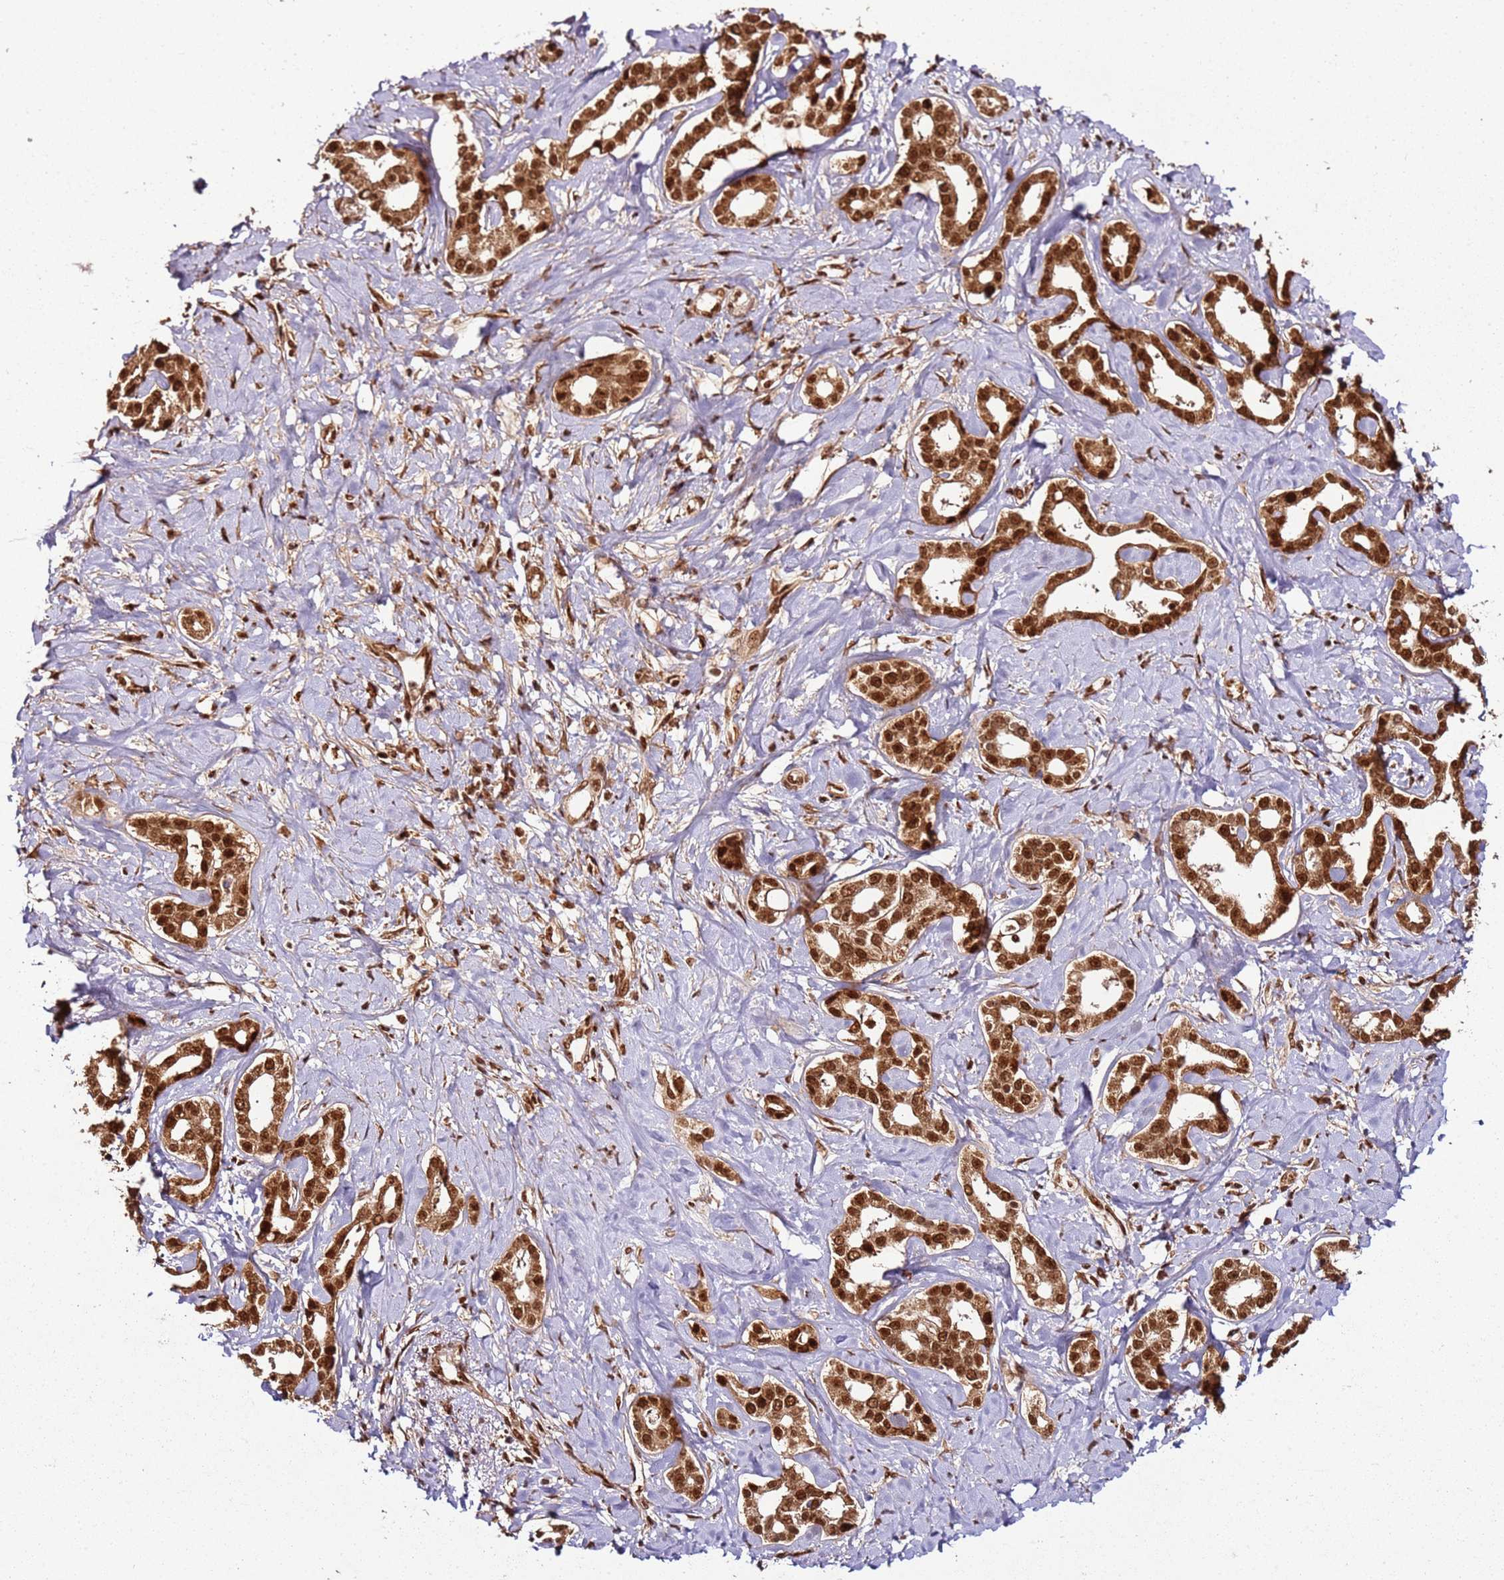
{"staining": {"intensity": "strong", "quantity": ">75%", "location": "nuclear"}, "tissue": "liver cancer", "cell_type": "Tumor cells", "image_type": "cancer", "snomed": [{"axis": "morphology", "description": "Cholangiocarcinoma"}, {"axis": "topography", "description": "Liver"}], "caption": "This photomicrograph exhibits liver cancer (cholangiocarcinoma) stained with immunohistochemistry (IHC) to label a protein in brown. The nuclear of tumor cells show strong positivity for the protein. Nuclei are counter-stained blue.", "gene": "XRN2", "patient": {"sex": "female", "age": 77}}